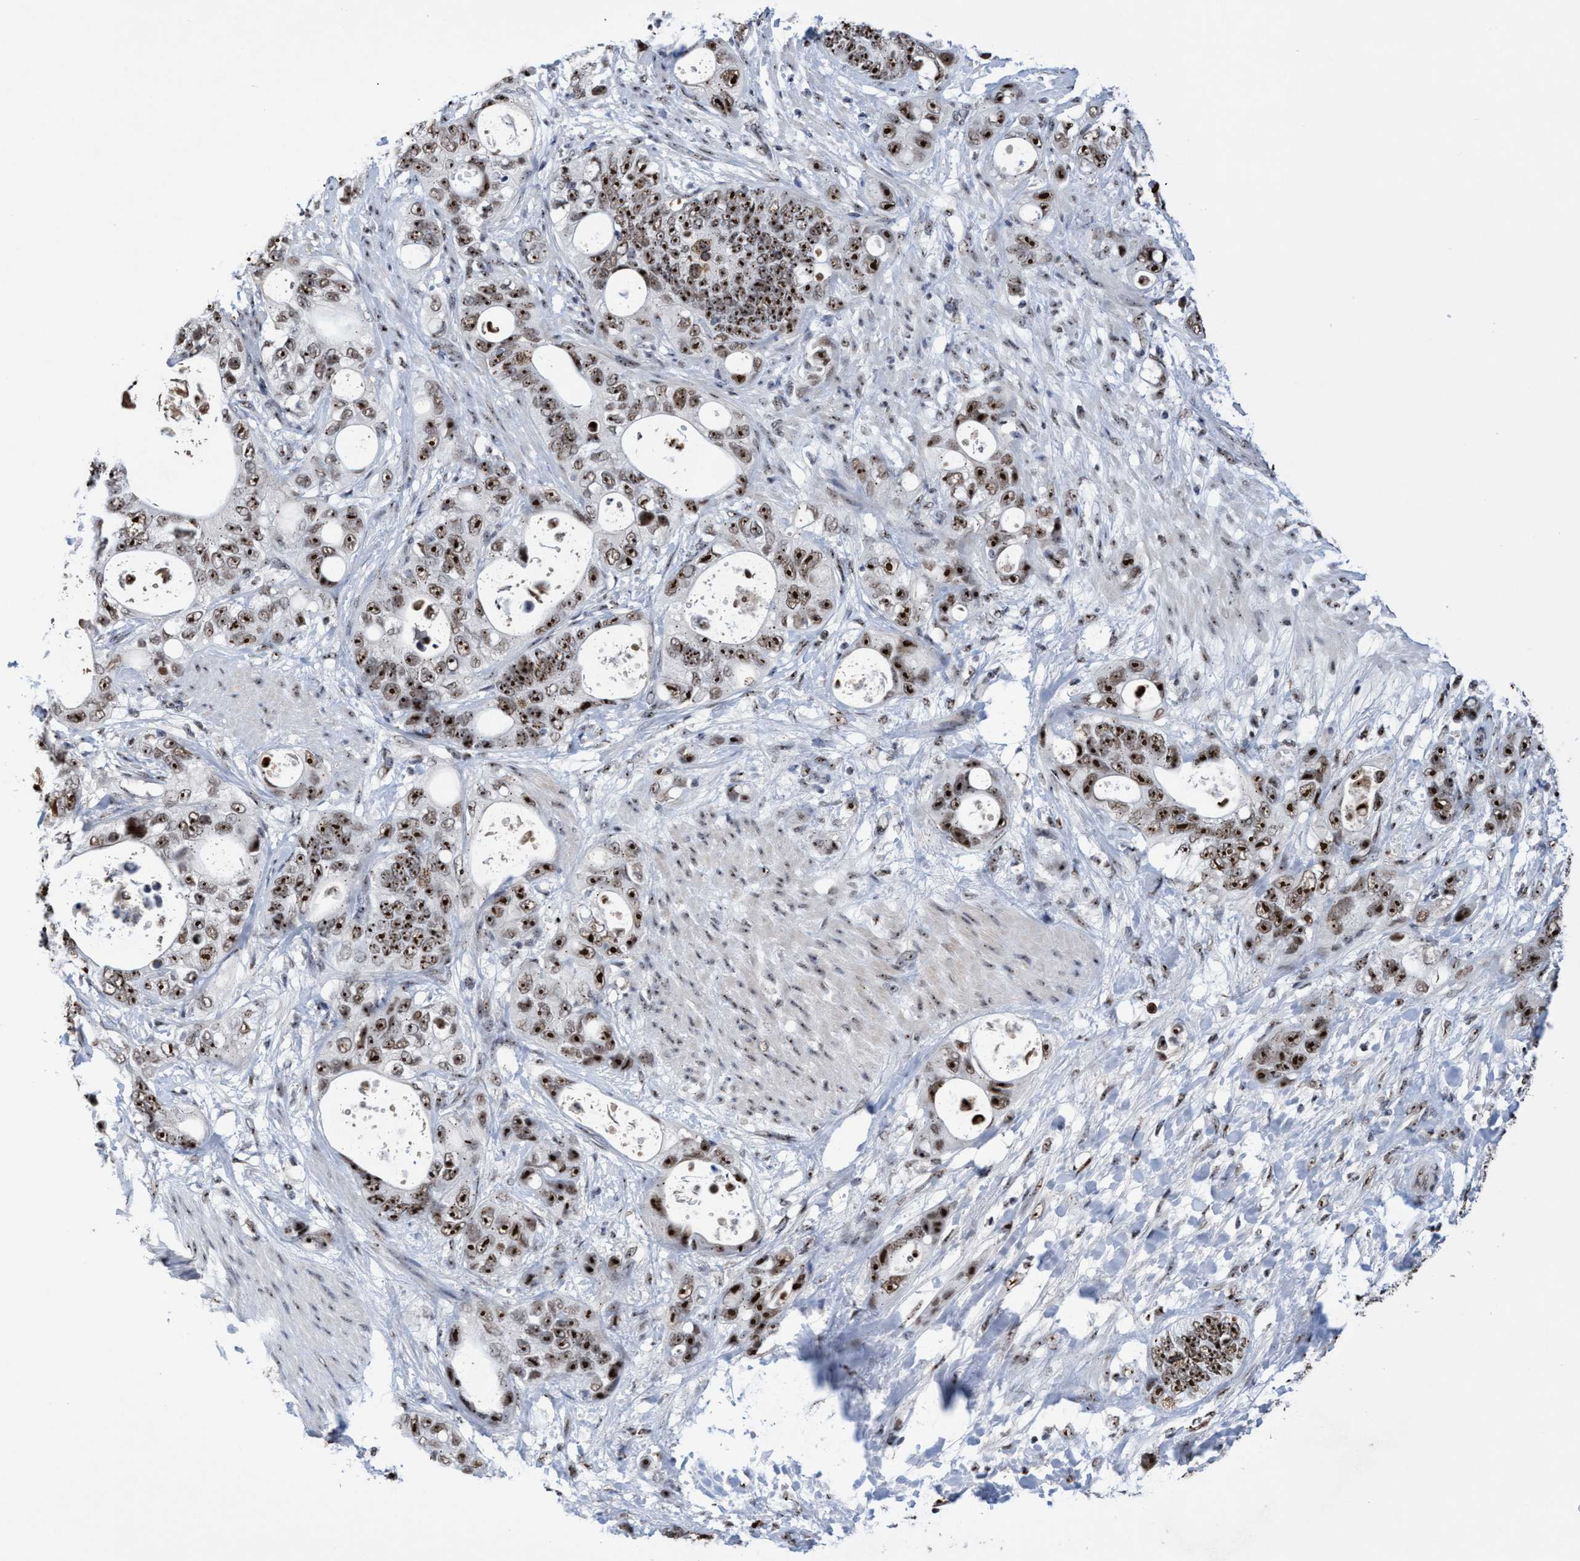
{"staining": {"intensity": "strong", "quantity": ">75%", "location": "nuclear"}, "tissue": "stomach cancer", "cell_type": "Tumor cells", "image_type": "cancer", "snomed": [{"axis": "morphology", "description": "Normal tissue, NOS"}, {"axis": "morphology", "description": "Adenocarcinoma, NOS"}, {"axis": "topography", "description": "Stomach"}], "caption": "There is high levels of strong nuclear staining in tumor cells of adenocarcinoma (stomach), as demonstrated by immunohistochemical staining (brown color).", "gene": "EFCAB10", "patient": {"sex": "female", "age": 89}}